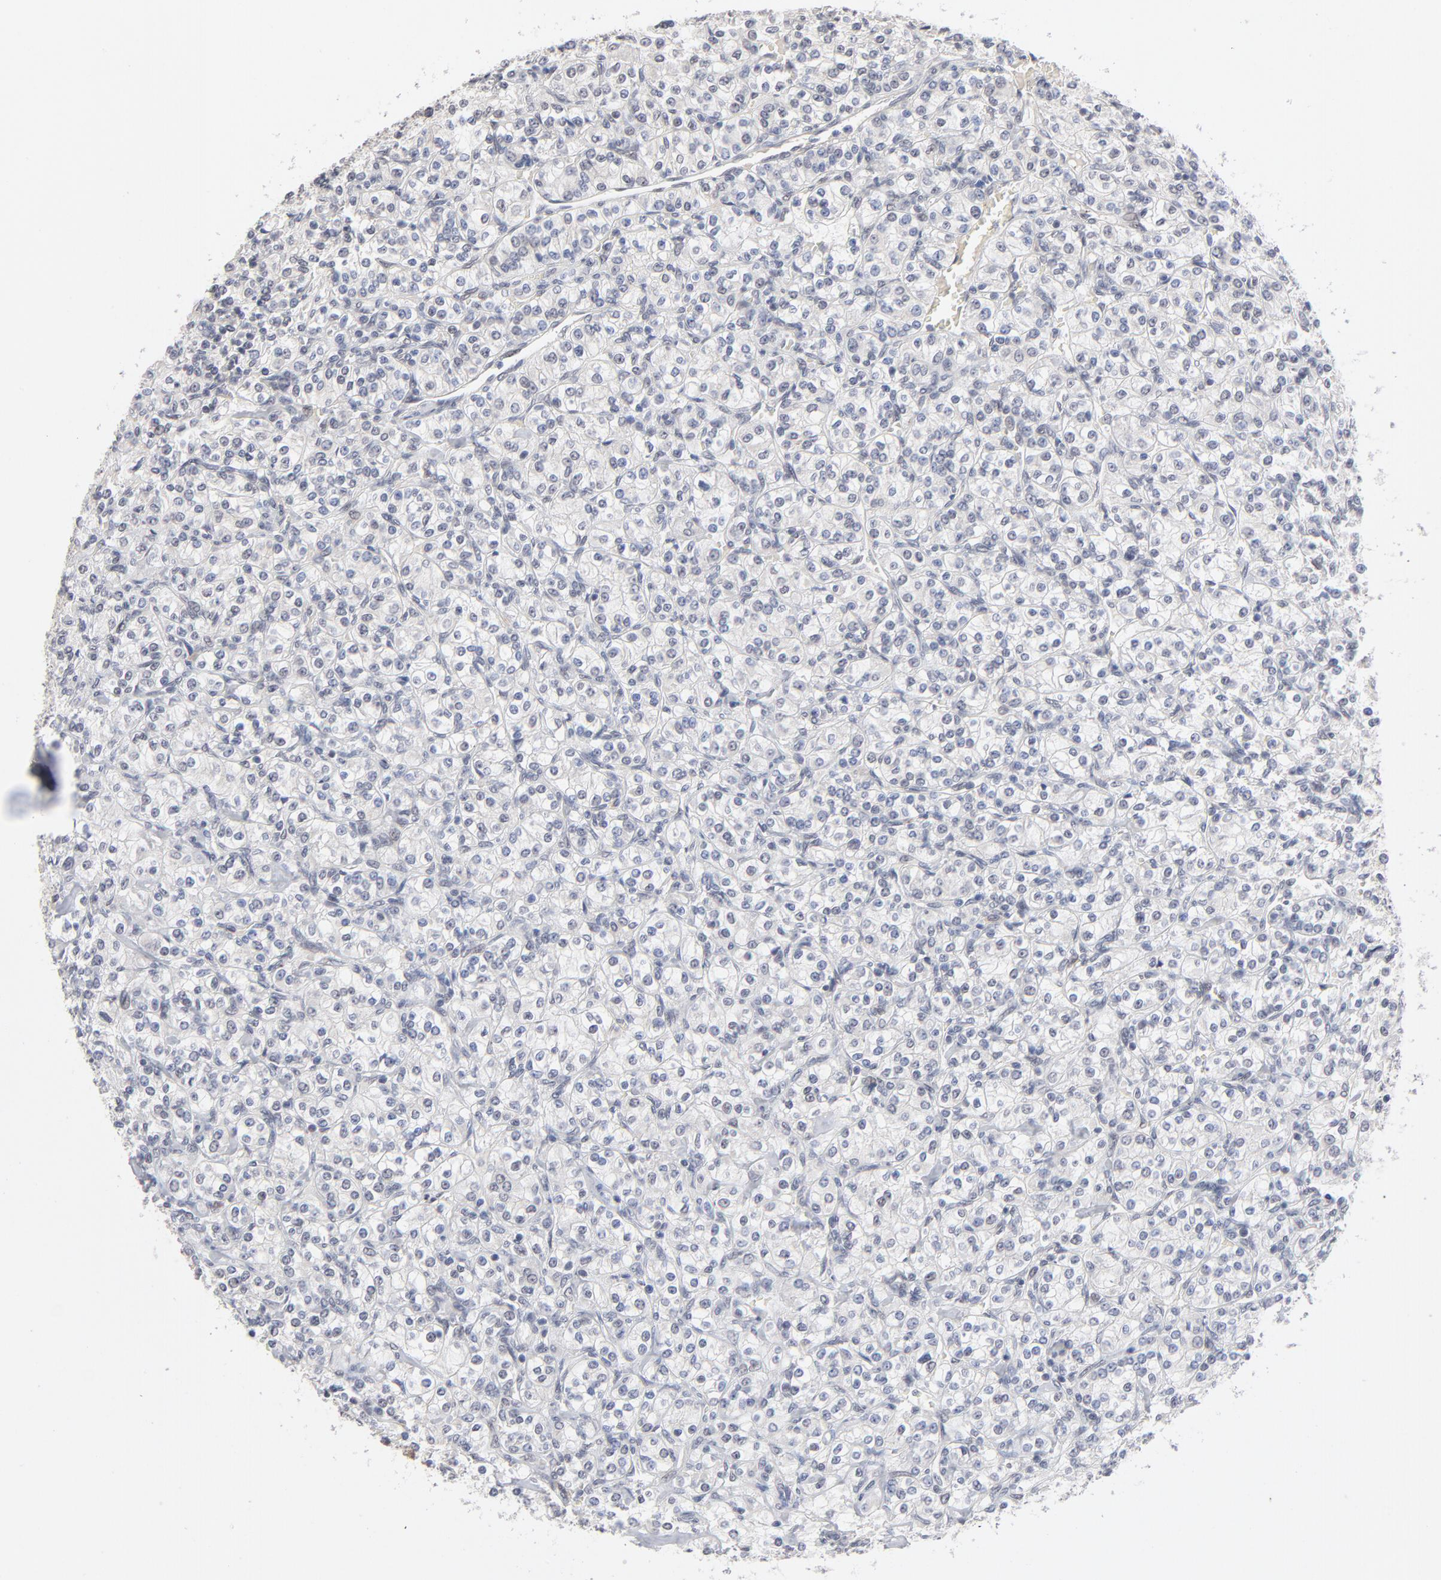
{"staining": {"intensity": "negative", "quantity": "none", "location": "none"}, "tissue": "renal cancer", "cell_type": "Tumor cells", "image_type": "cancer", "snomed": [{"axis": "morphology", "description": "Adenocarcinoma, NOS"}, {"axis": "topography", "description": "Kidney"}], "caption": "Renal adenocarcinoma stained for a protein using IHC displays no positivity tumor cells.", "gene": "MBIP", "patient": {"sex": "male", "age": 77}}